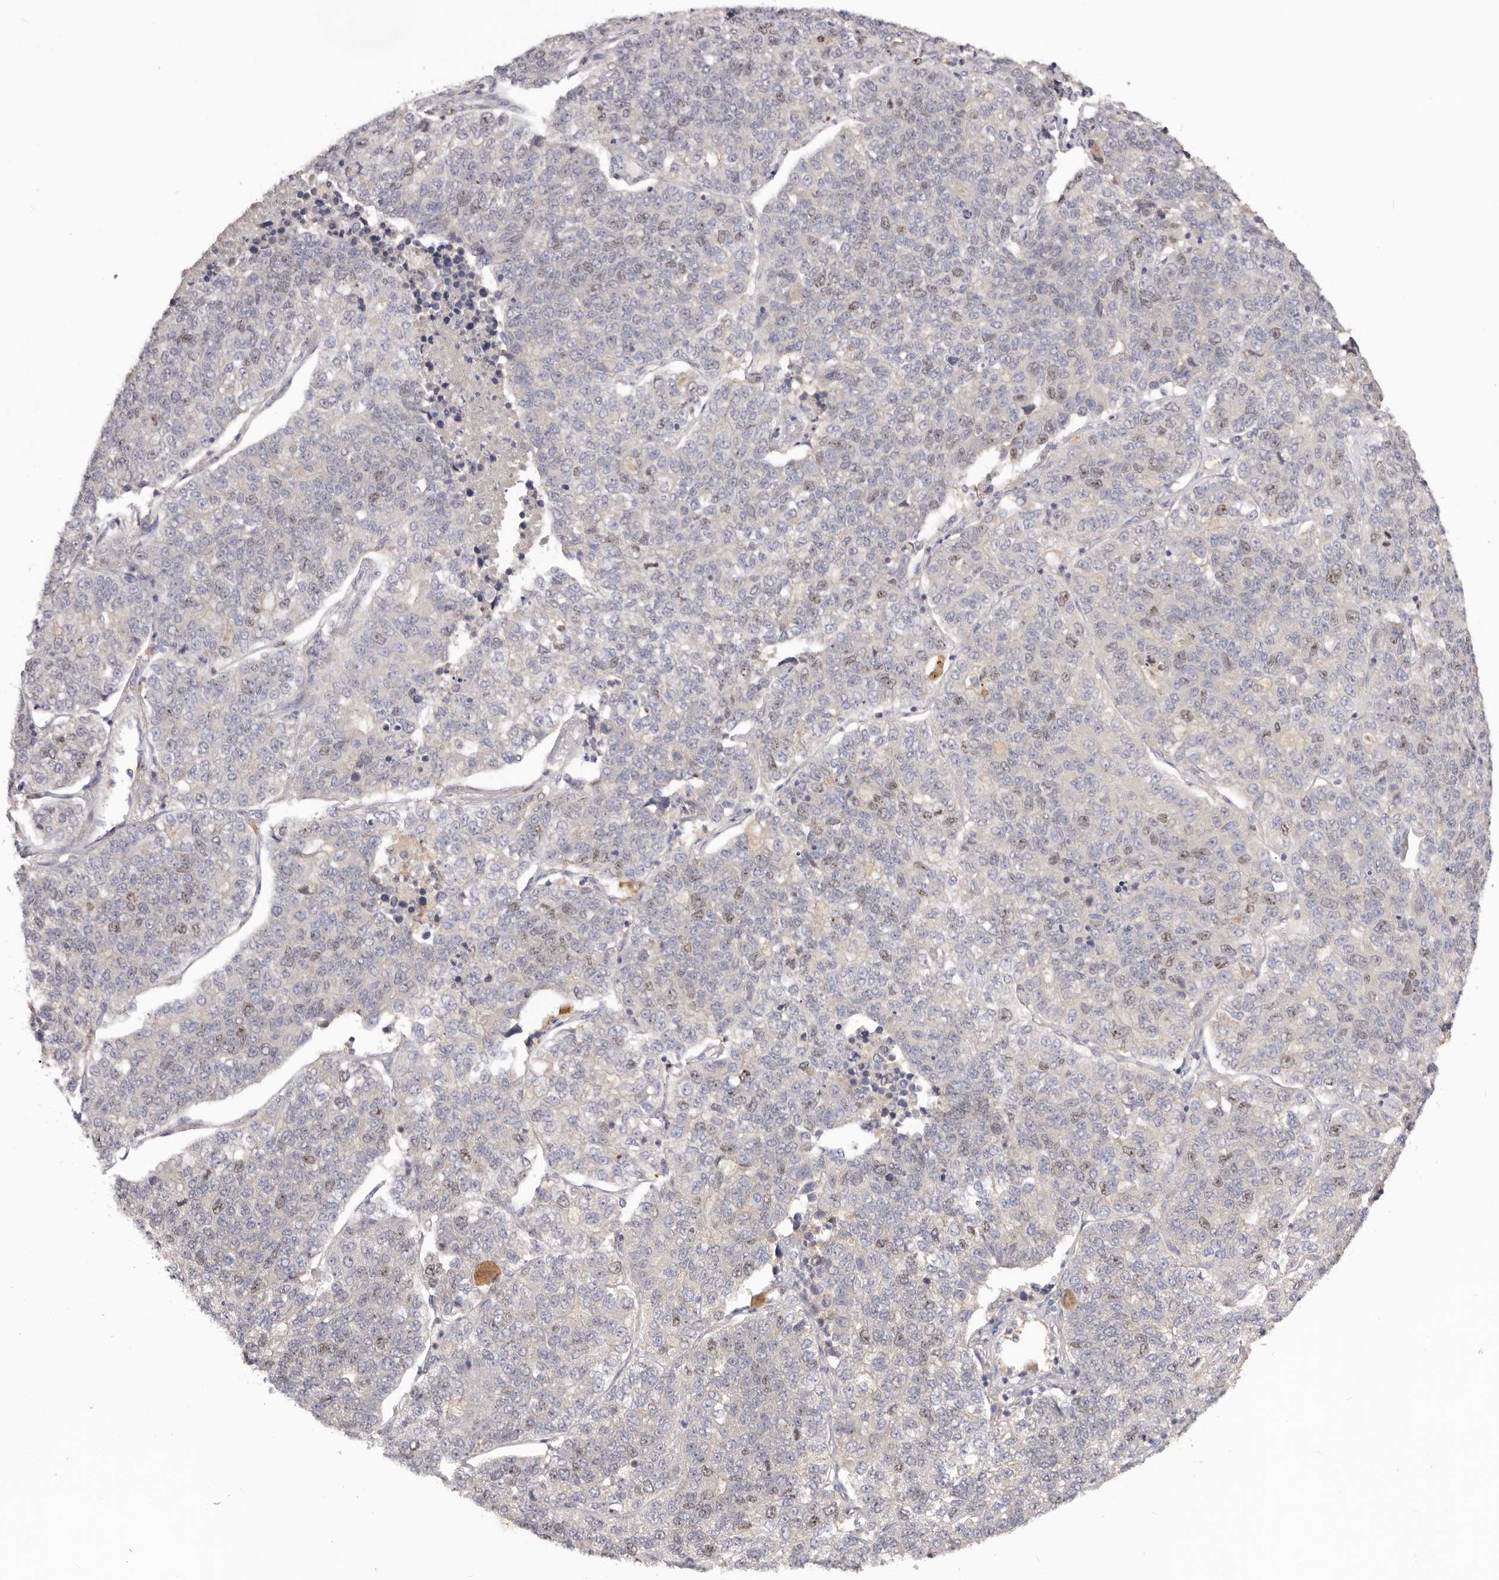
{"staining": {"intensity": "weak", "quantity": "<25%", "location": "nuclear"}, "tissue": "lung cancer", "cell_type": "Tumor cells", "image_type": "cancer", "snomed": [{"axis": "morphology", "description": "Adenocarcinoma, NOS"}, {"axis": "topography", "description": "Lung"}], "caption": "An IHC micrograph of lung adenocarcinoma is shown. There is no staining in tumor cells of lung adenocarcinoma.", "gene": "CCDC190", "patient": {"sex": "male", "age": 49}}